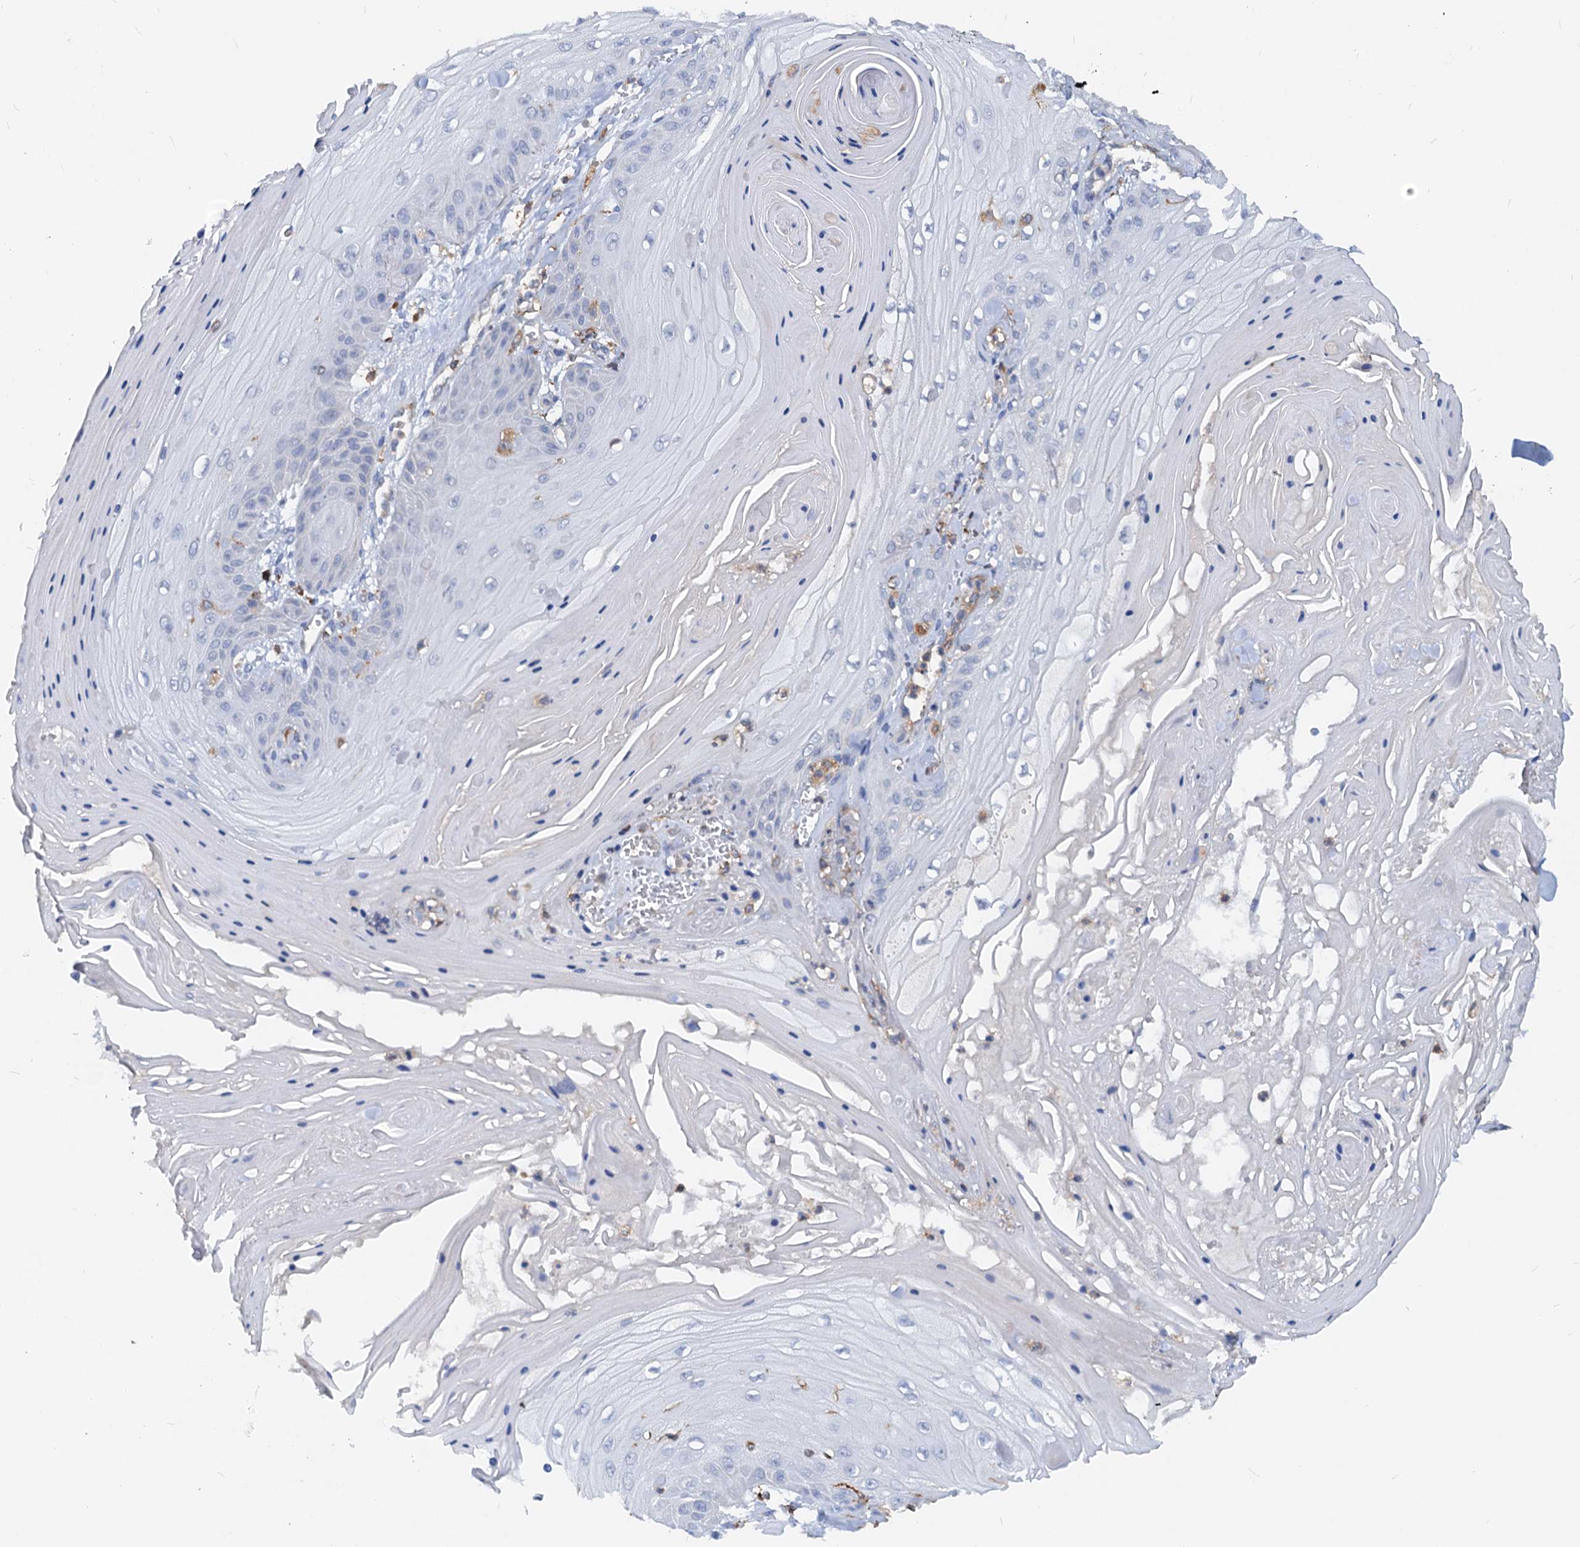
{"staining": {"intensity": "negative", "quantity": "none", "location": "none"}, "tissue": "skin cancer", "cell_type": "Tumor cells", "image_type": "cancer", "snomed": [{"axis": "morphology", "description": "Squamous cell carcinoma, NOS"}, {"axis": "topography", "description": "Skin"}], "caption": "Skin cancer was stained to show a protein in brown. There is no significant staining in tumor cells.", "gene": "LCP2", "patient": {"sex": "male", "age": 74}}